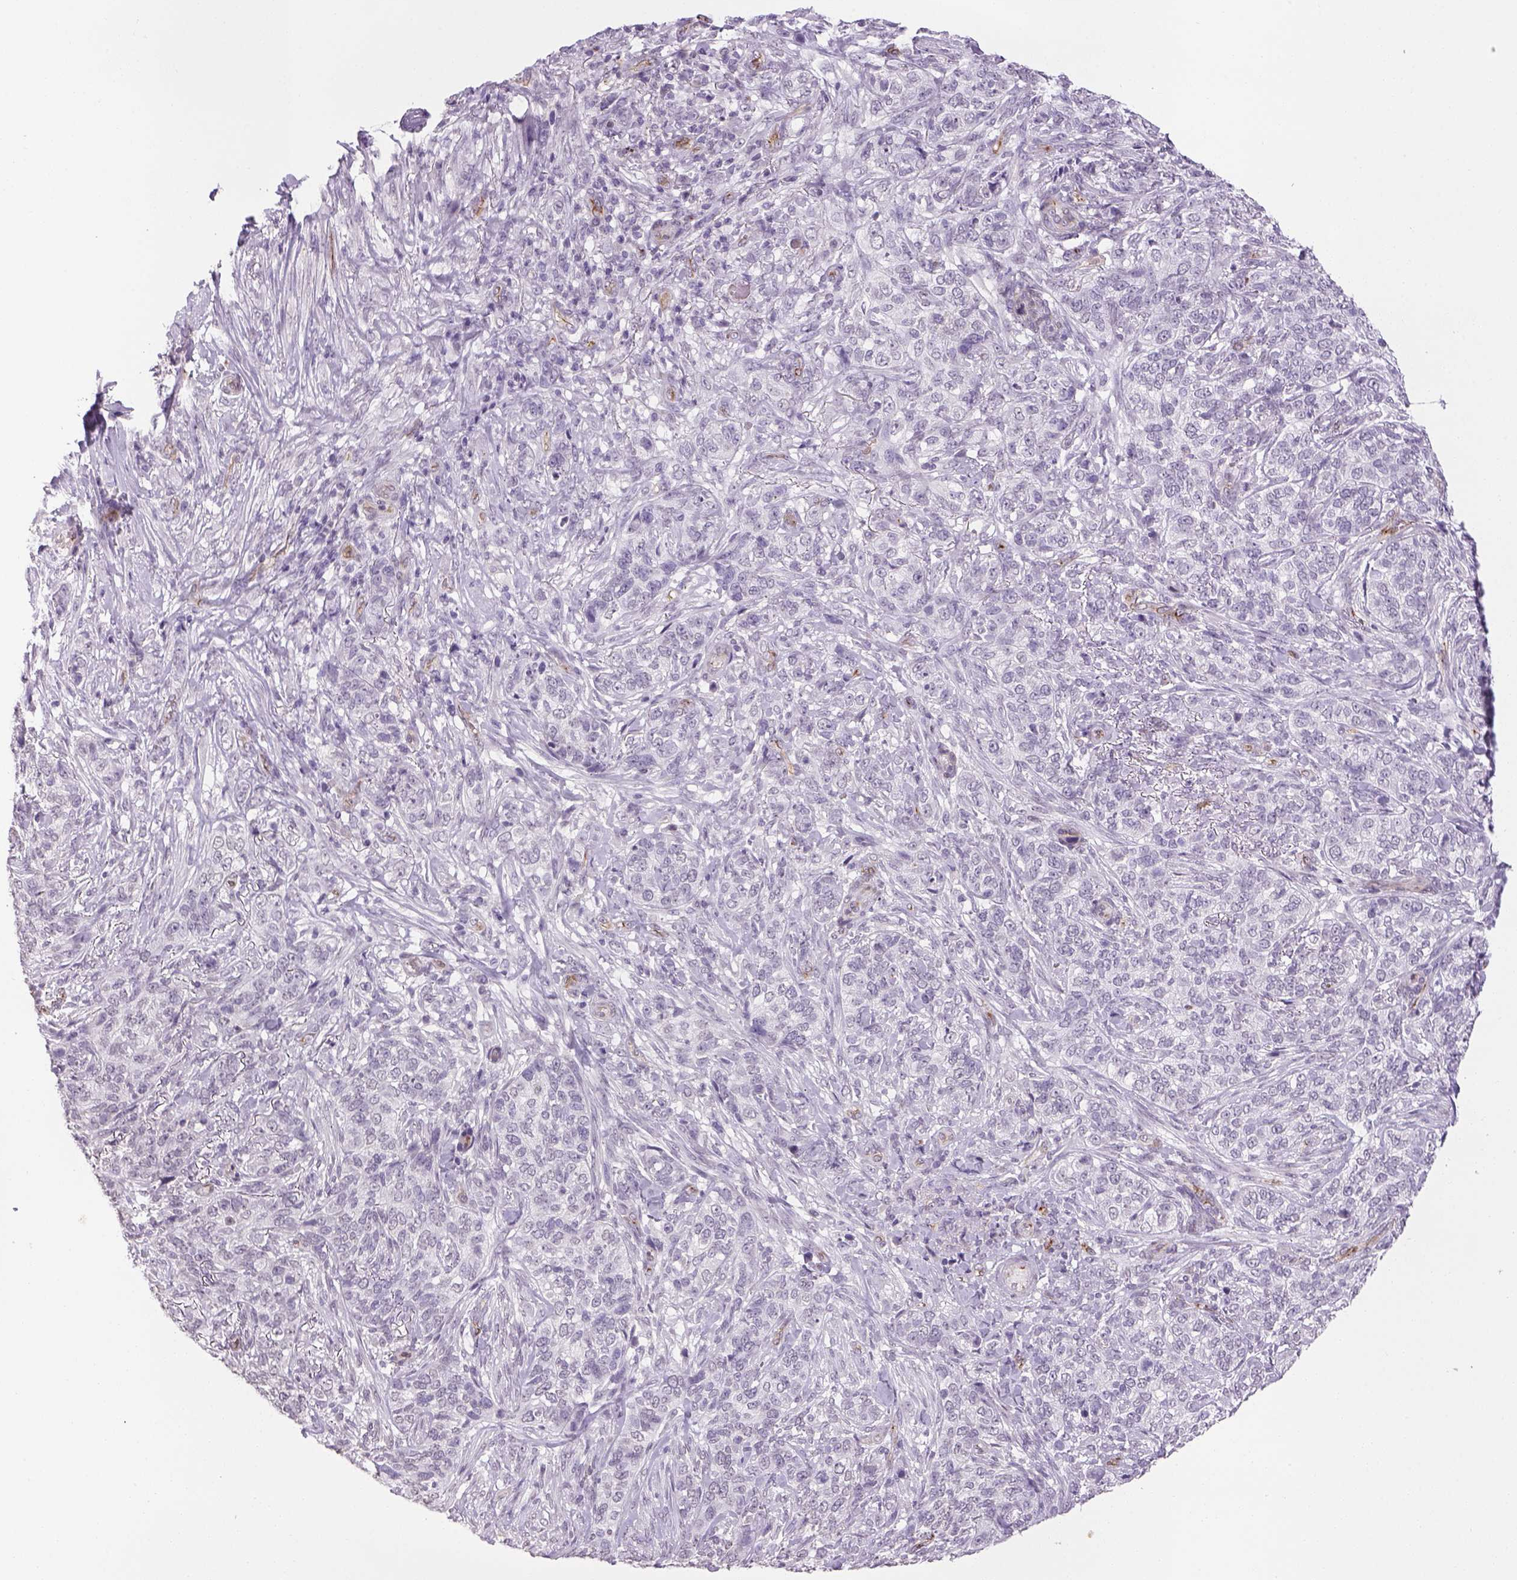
{"staining": {"intensity": "negative", "quantity": "none", "location": "none"}, "tissue": "skin cancer", "cell_type": "Tumor cells", "image_type": "cancer", "snomed": [{"axis": "morphology", "description": "Basal cell carcinoma"}, {"axis": "topography", "description": "Skin"}], "caption": "There is no significant staining in tumor cells of skin cancer.", "gene": "PRRT1", "patient": {"sex": "female", "age": 69}}